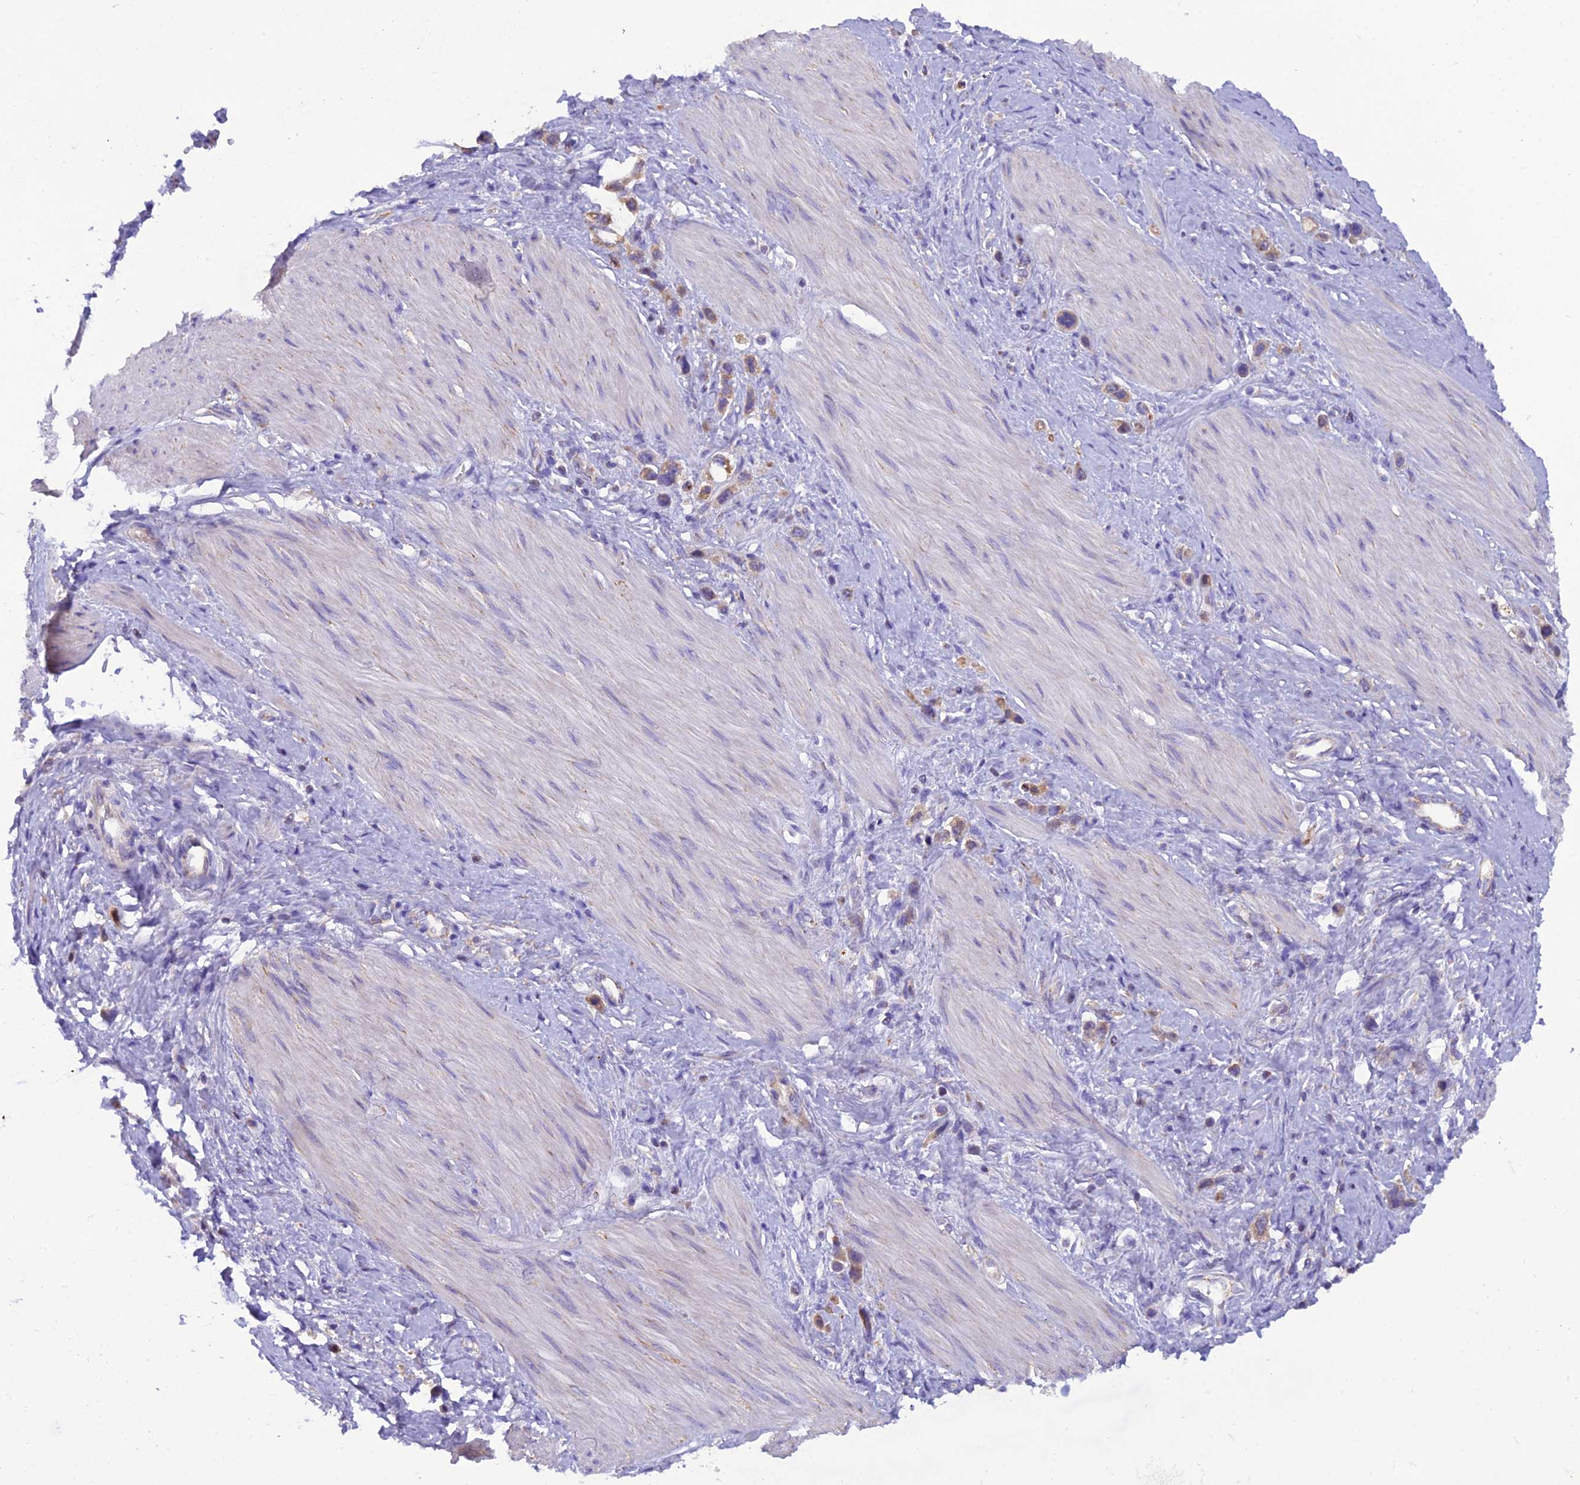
{"staining": {"intensity": "moderate", "quantity": ">75%", "location": "cytoplasmic/membranous"}, "tissue": "stomach cancer", "cell_type": "Tumor cells", "image_type": "cancer", "snomed": [{"axis": "morphology", "description": "Adenocarcinoma, NOS"}, {"axis": "topography", "description": "Stomach"}], "caption": "This histopathology image demonstrates stomach adenocarcinoma stained with immunohistochemistry (IHC) to label a protein in brown. The cytoplasmic/membranous of tumor cells show moderate positivity for the protein. Nuclei are counter-stained blue.", "gene": "GPD1", "patient": {"sex": "female", "age": 65}}